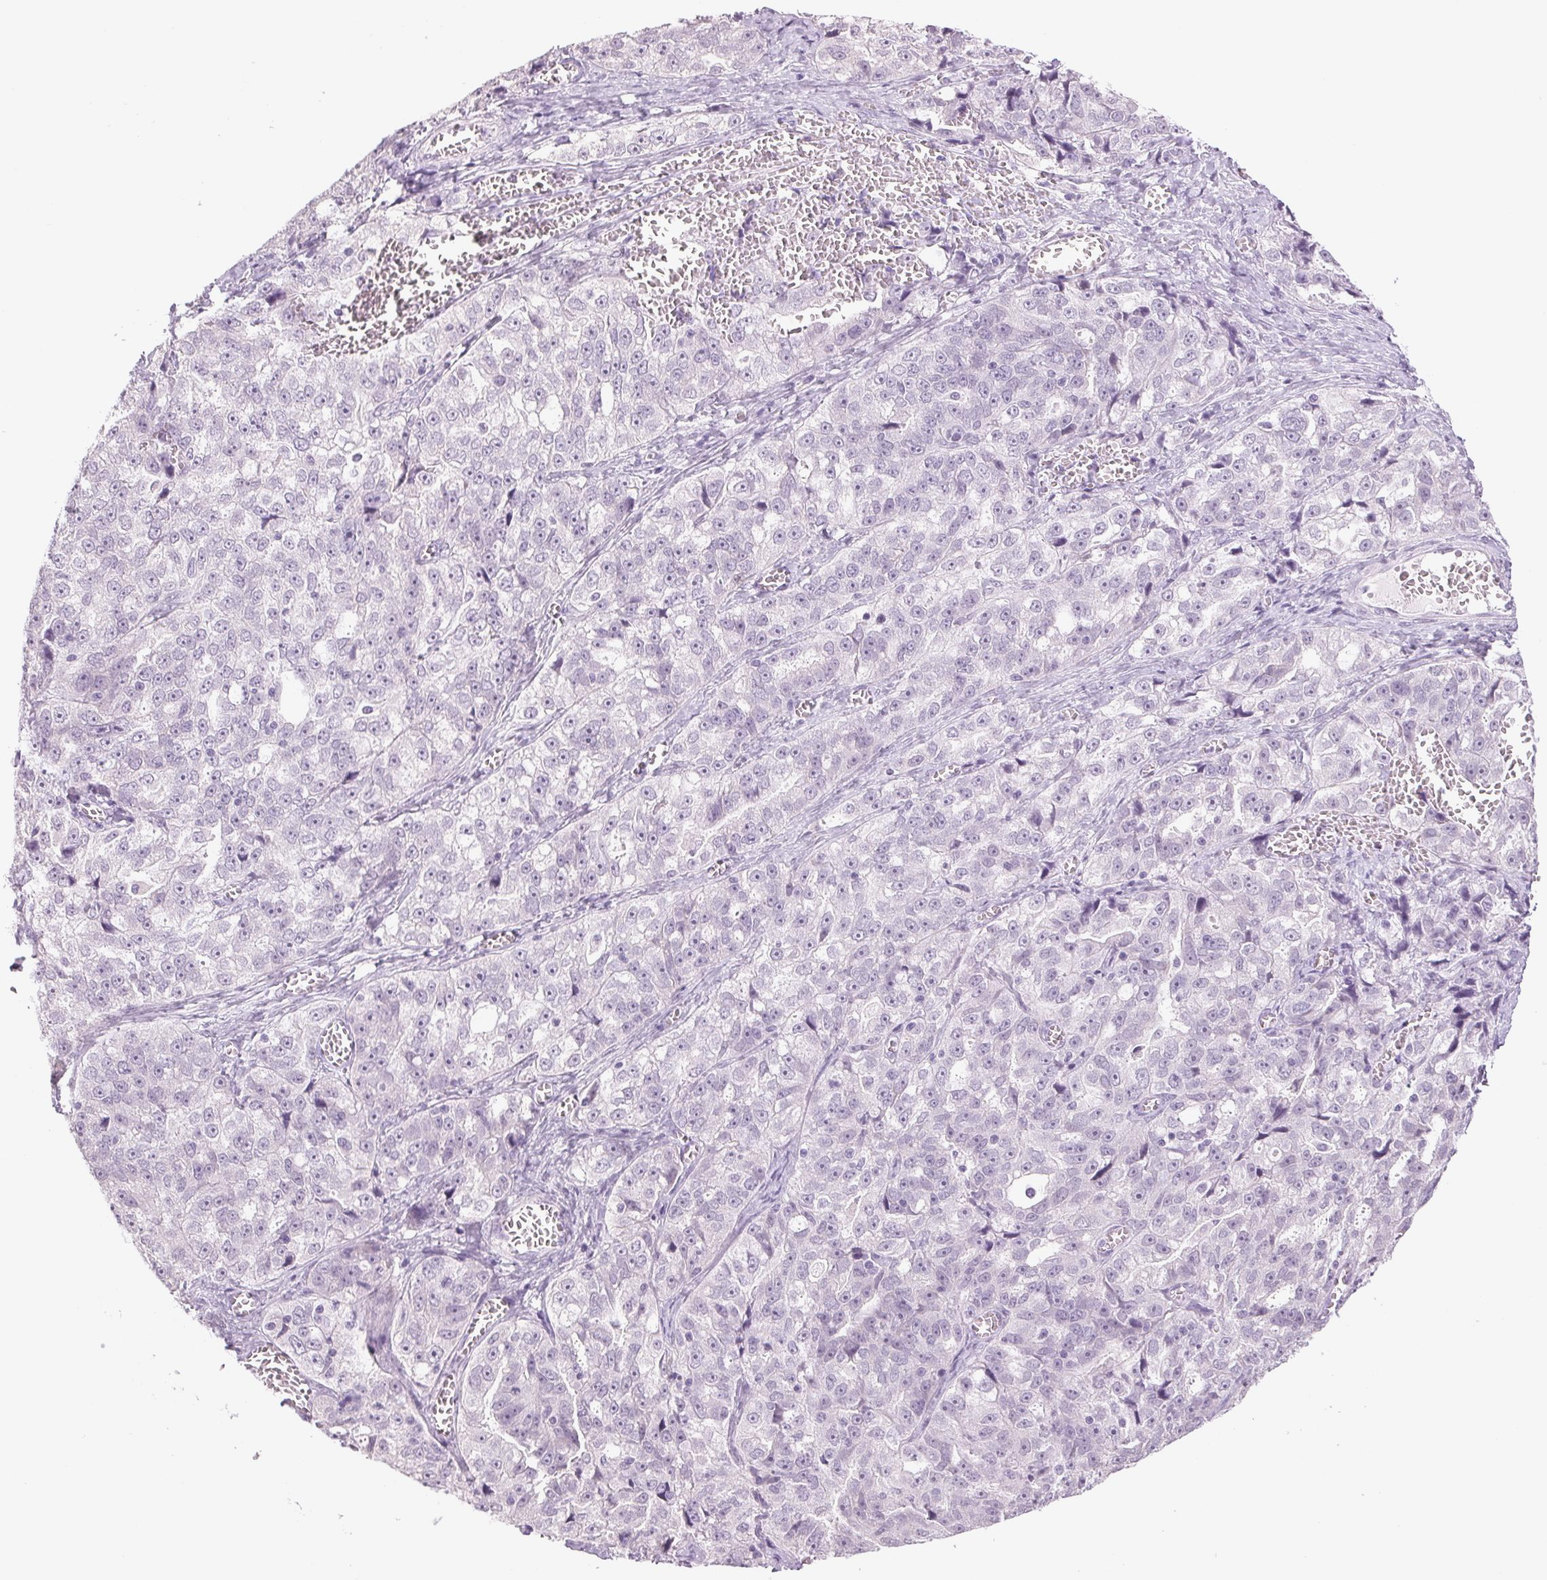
{"staining": {"intensity": "negative", "quantity": "none", "location": "none"}, "tissue": "ovarian cancer", "cell_type": "Tumor cells", "image_type": "cancer", "snomed": [{"axis": "morphology", "description": "Cystadenocarcinoma, serous, NOS"}, {"axis": "topography", "description": "Ovary"}], "caption": "The micrograph displays no significant staining in tumor cells of serous cystadenocarcinoma (ovarian).", "gene": "DNAJC6", "patient": {"sex": "female", "age": 51}}